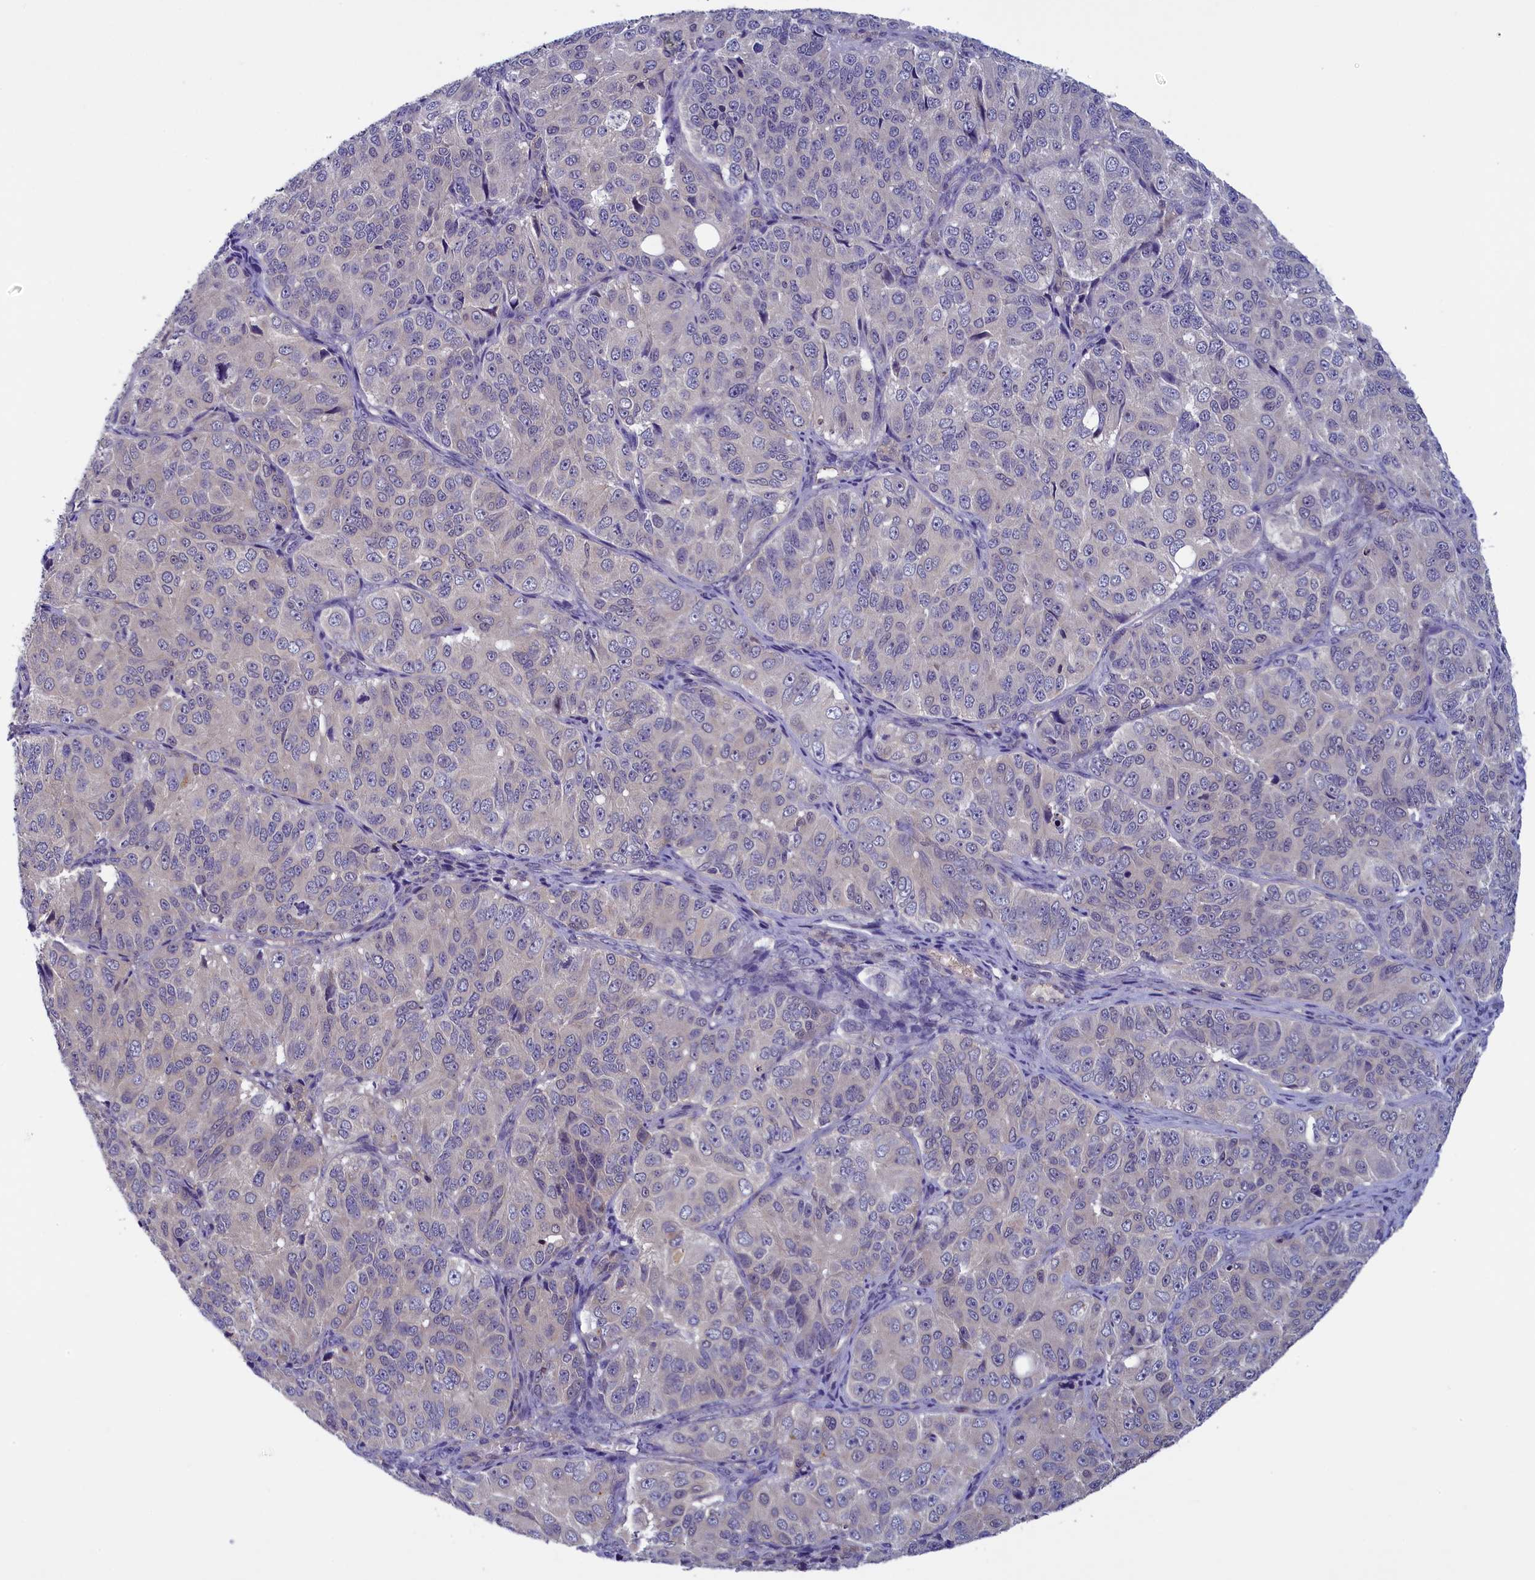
{"staining": {"intensity": "negative", "quantity": "none", "location": "none"}, "tissue": "ovarian cancer", "cell_type": "Tumor cells", "image_type": "cancer", "snomed": [{"axis": "morphology", "description": "Carcinoma, endometroid"}, {"axis": "topography", "description": "Ovary"}], "caption": "IHC histopathology image of ovarian cancer stained for a protein (brown), which reveals no staining in tumor cells.", "gene": "NUBP1", "patient": {"sex": "female", "age": 51}}